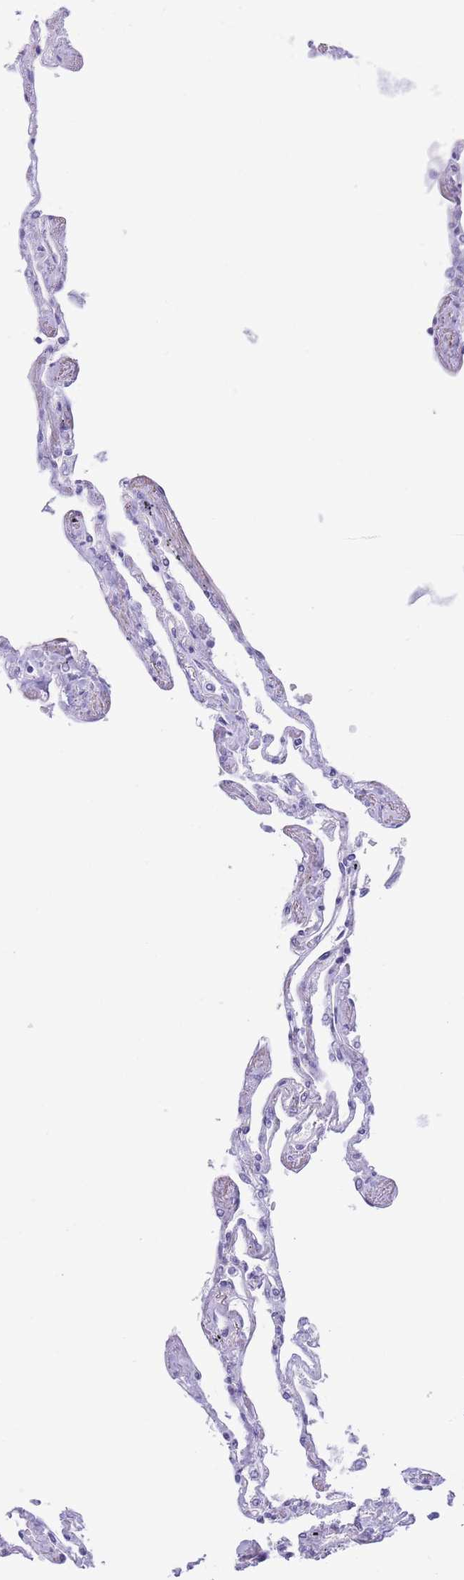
{"staining": {"intensity": "negative", "quantity": "none", "location": "none"}, "tissue": "lung", "cell_type": "Alveolar cells", "image_type": "normal", "snomed": [{"axis": "morphology", "description": "Normal tissue, NOS"}, {"axis": "topography", "description": "Lung"}], "caption": "IHC image of normal lung stained for a protein (brown), which reveals no expression in alveolar cells.", "gene": "PKLR", "patient": {"sex": "female", "age": 67}}